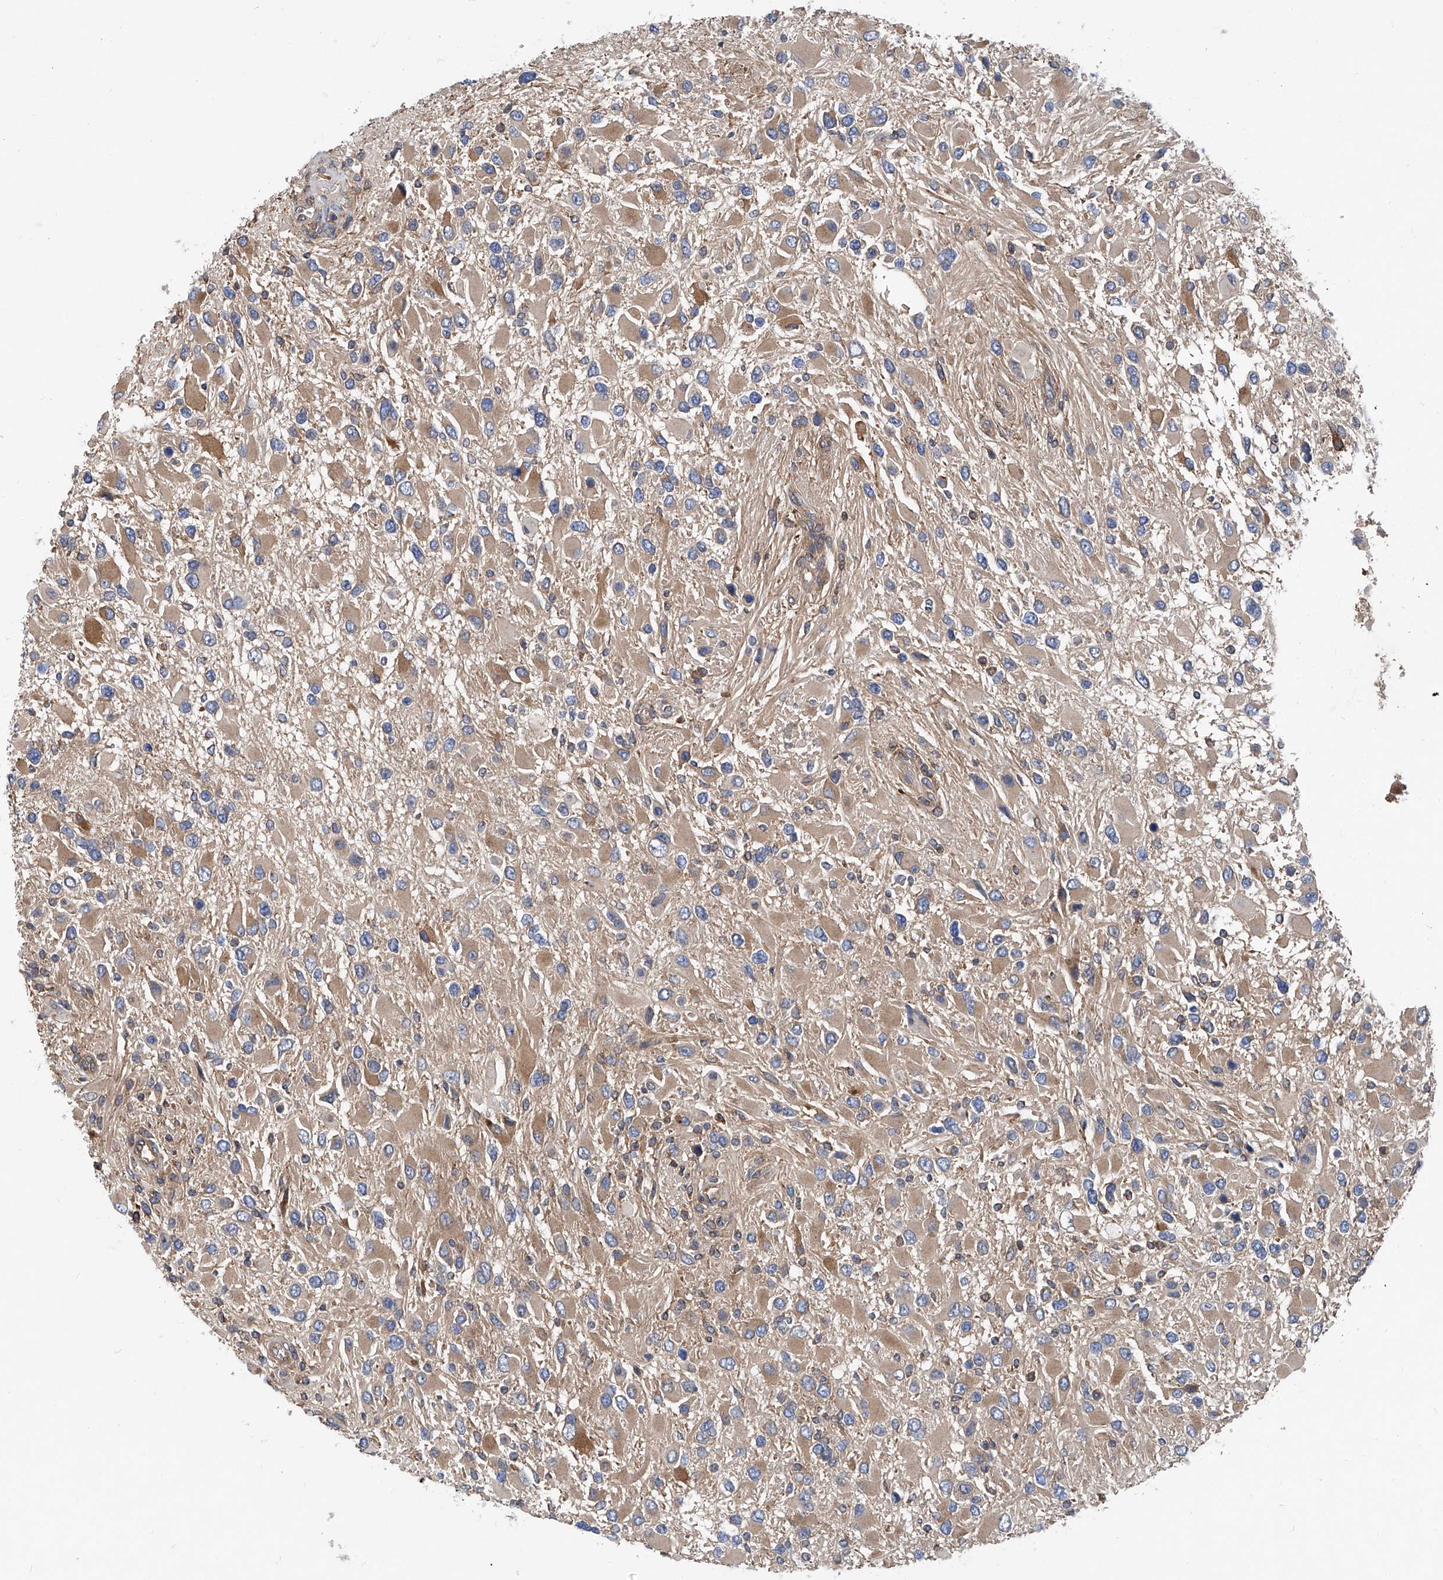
{"staining": {"intensity": "moderate", "quantity": "25%-75%", "location": "cytoplasmic/membranous"}, "tissue": "glioma", "cell_type": "Tumor cells", "image_type": "cancer", "snomed": [{"axis": "morphology", "description": "Glioma, malignant, High grade"}, {"axis": "topography", "description": "Brain"}], "caption": "Protein positivity by immunohistochemistry reveals moderate cytoplasmic/membranous staining in approximately 25%-75% of tumor cells in malignant glioma (high-grade).", "gene": "TRIM38", "patient": {"sex": "male", "age": 53}}